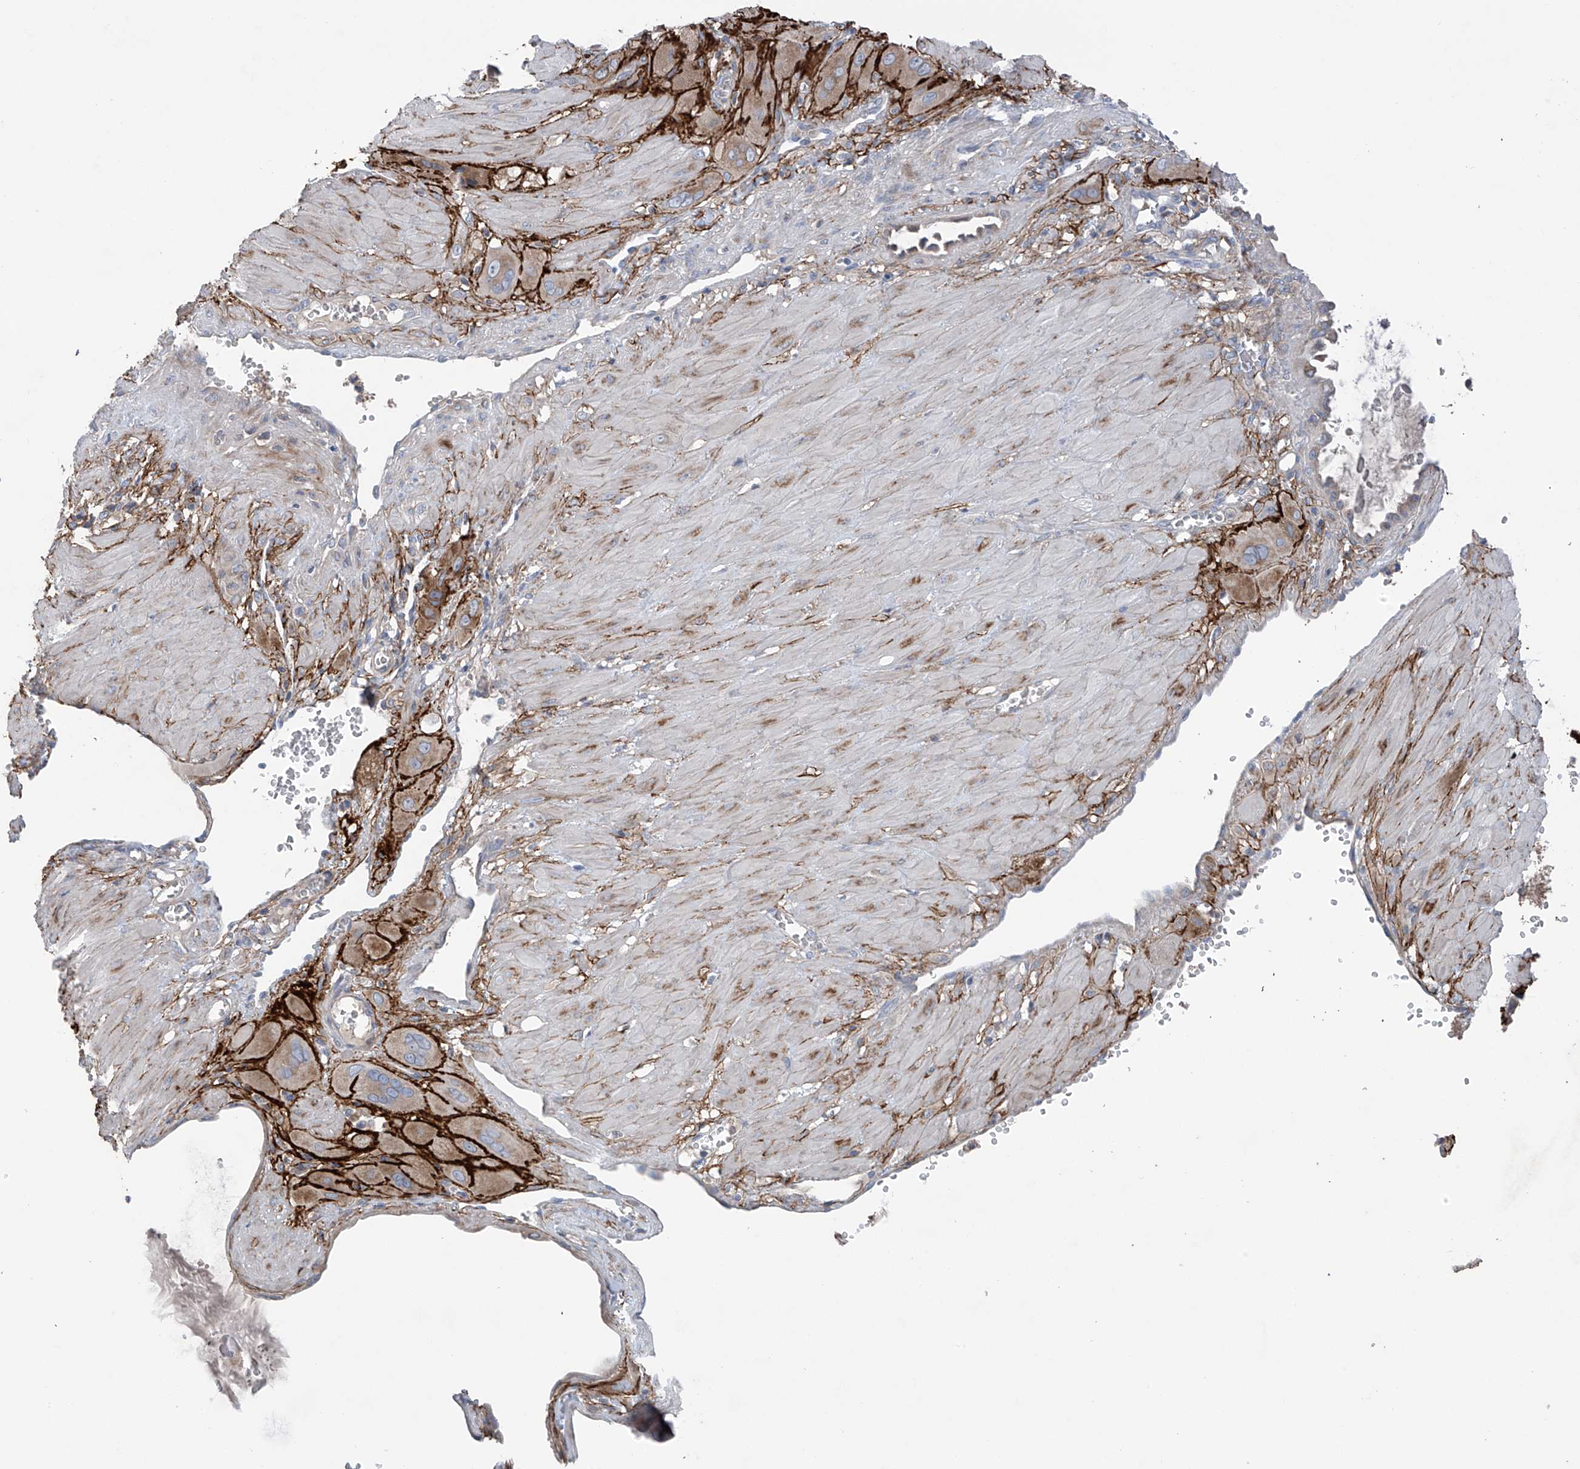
{"staining": {"intensity": "weak", "quantity": "25%-75%", "location": "cytoplasmic/membranous"}, "tissue": "cervical cancer", "cell_type": "Tumor cells", "image_type": "cancer", "snomed": [{"axis": "morphology", "description": "Squamous cell carcinoma, NOS"}, {"axis": "topography", "description": "Cervix"}], "caption": "Weak cytoplasmic/membranous positivity for a protein is seen in about 25%-75% of tumor cells of cervical cancer (squamous cell carcinoma) using immunohistochemistry (IHC).", "gene": "GALNTL6", "patient": {"sex": "female", "age": 34}}